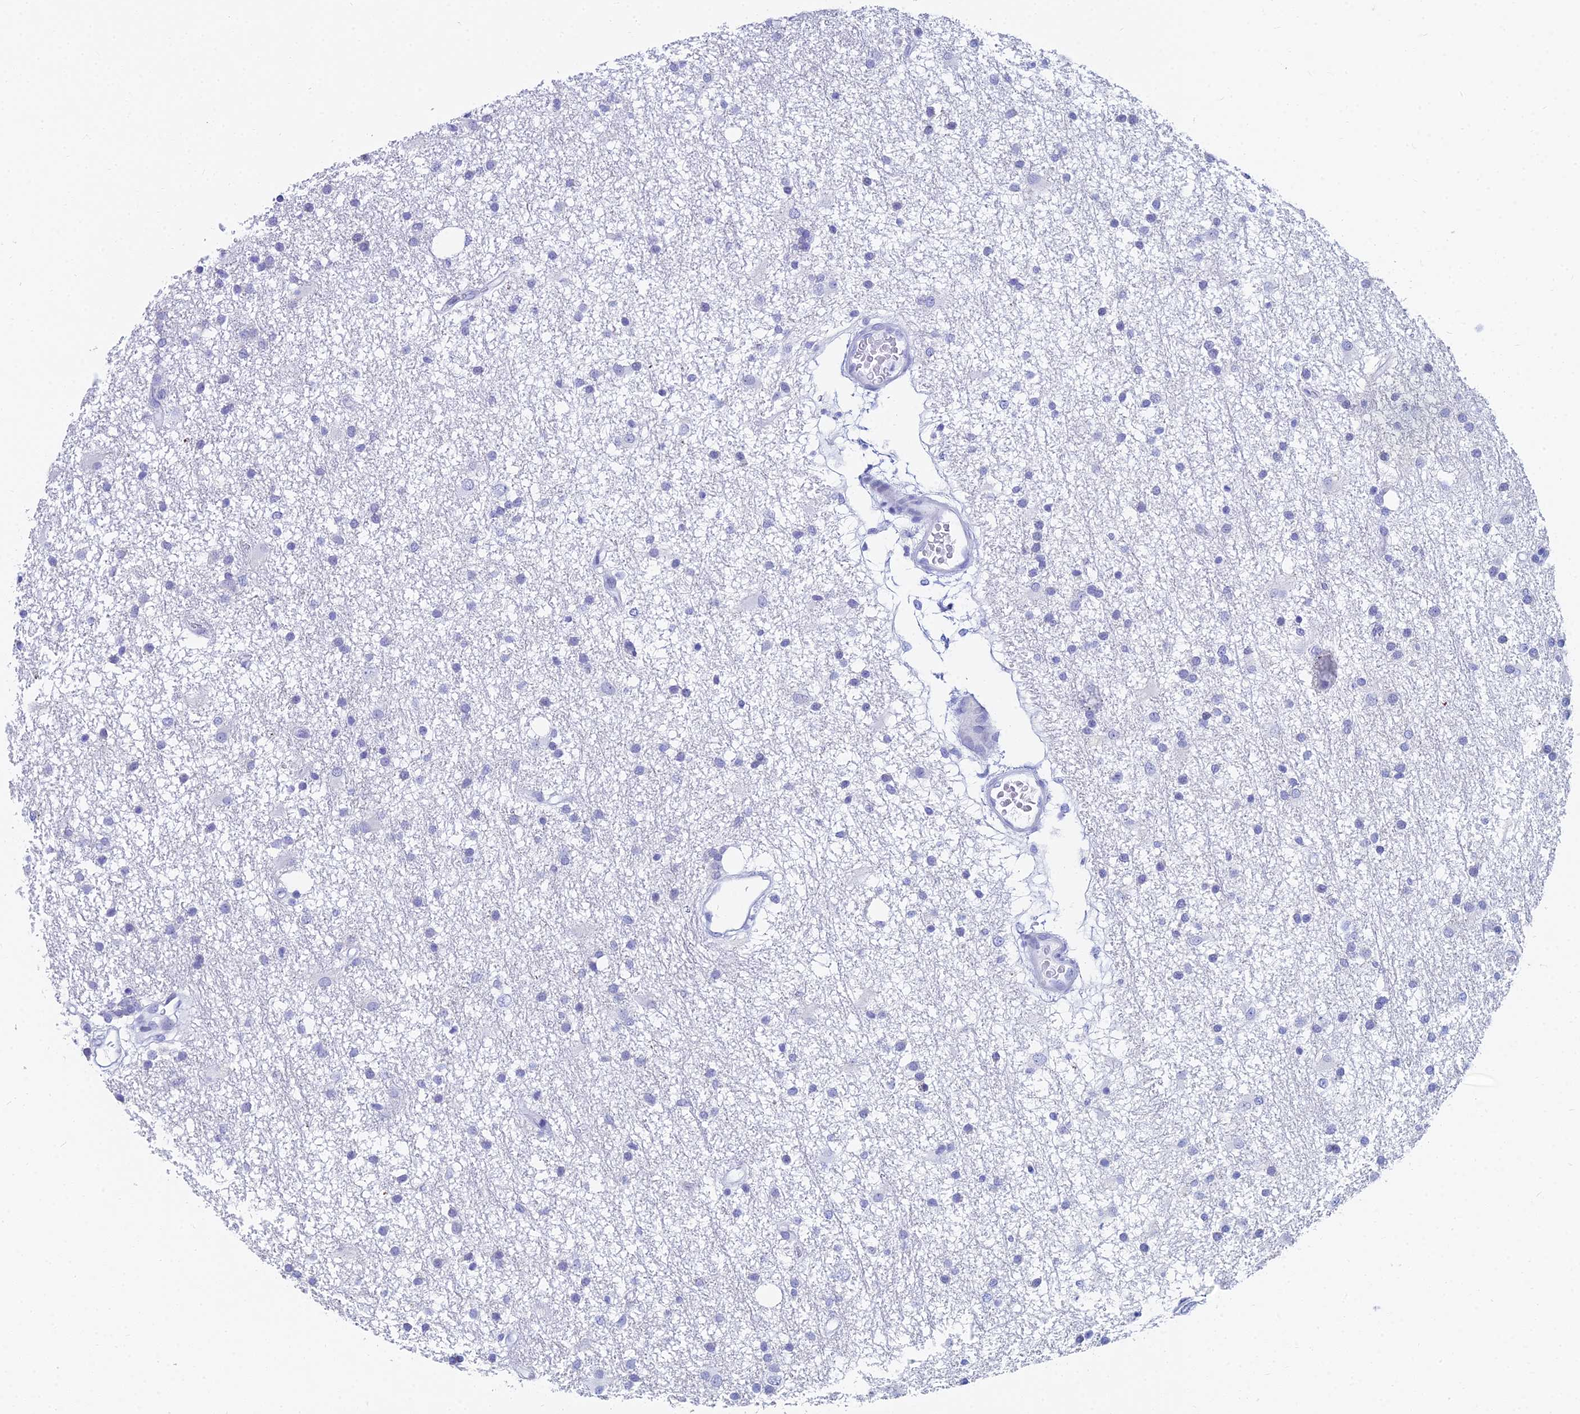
{"staining": {"intensity": "negative", "quantity": "none", "location": "none"}, "tissue": "glioma", "cell_type": "Tumor cells", "image_type": "cancer", "snomed": [{"axis": "morphology", "description": "Glioma, malignant, High grade"}, {"axis": "topography", "description": "Brain"}], "caption": "DAB (3,3'-diaminobenzidine) immunohistochemical staining of glioma exhibits no significant positivity in tumor cells.", "gene": "HSPA1L", "patient": {"sex": "male", "age": 77}}